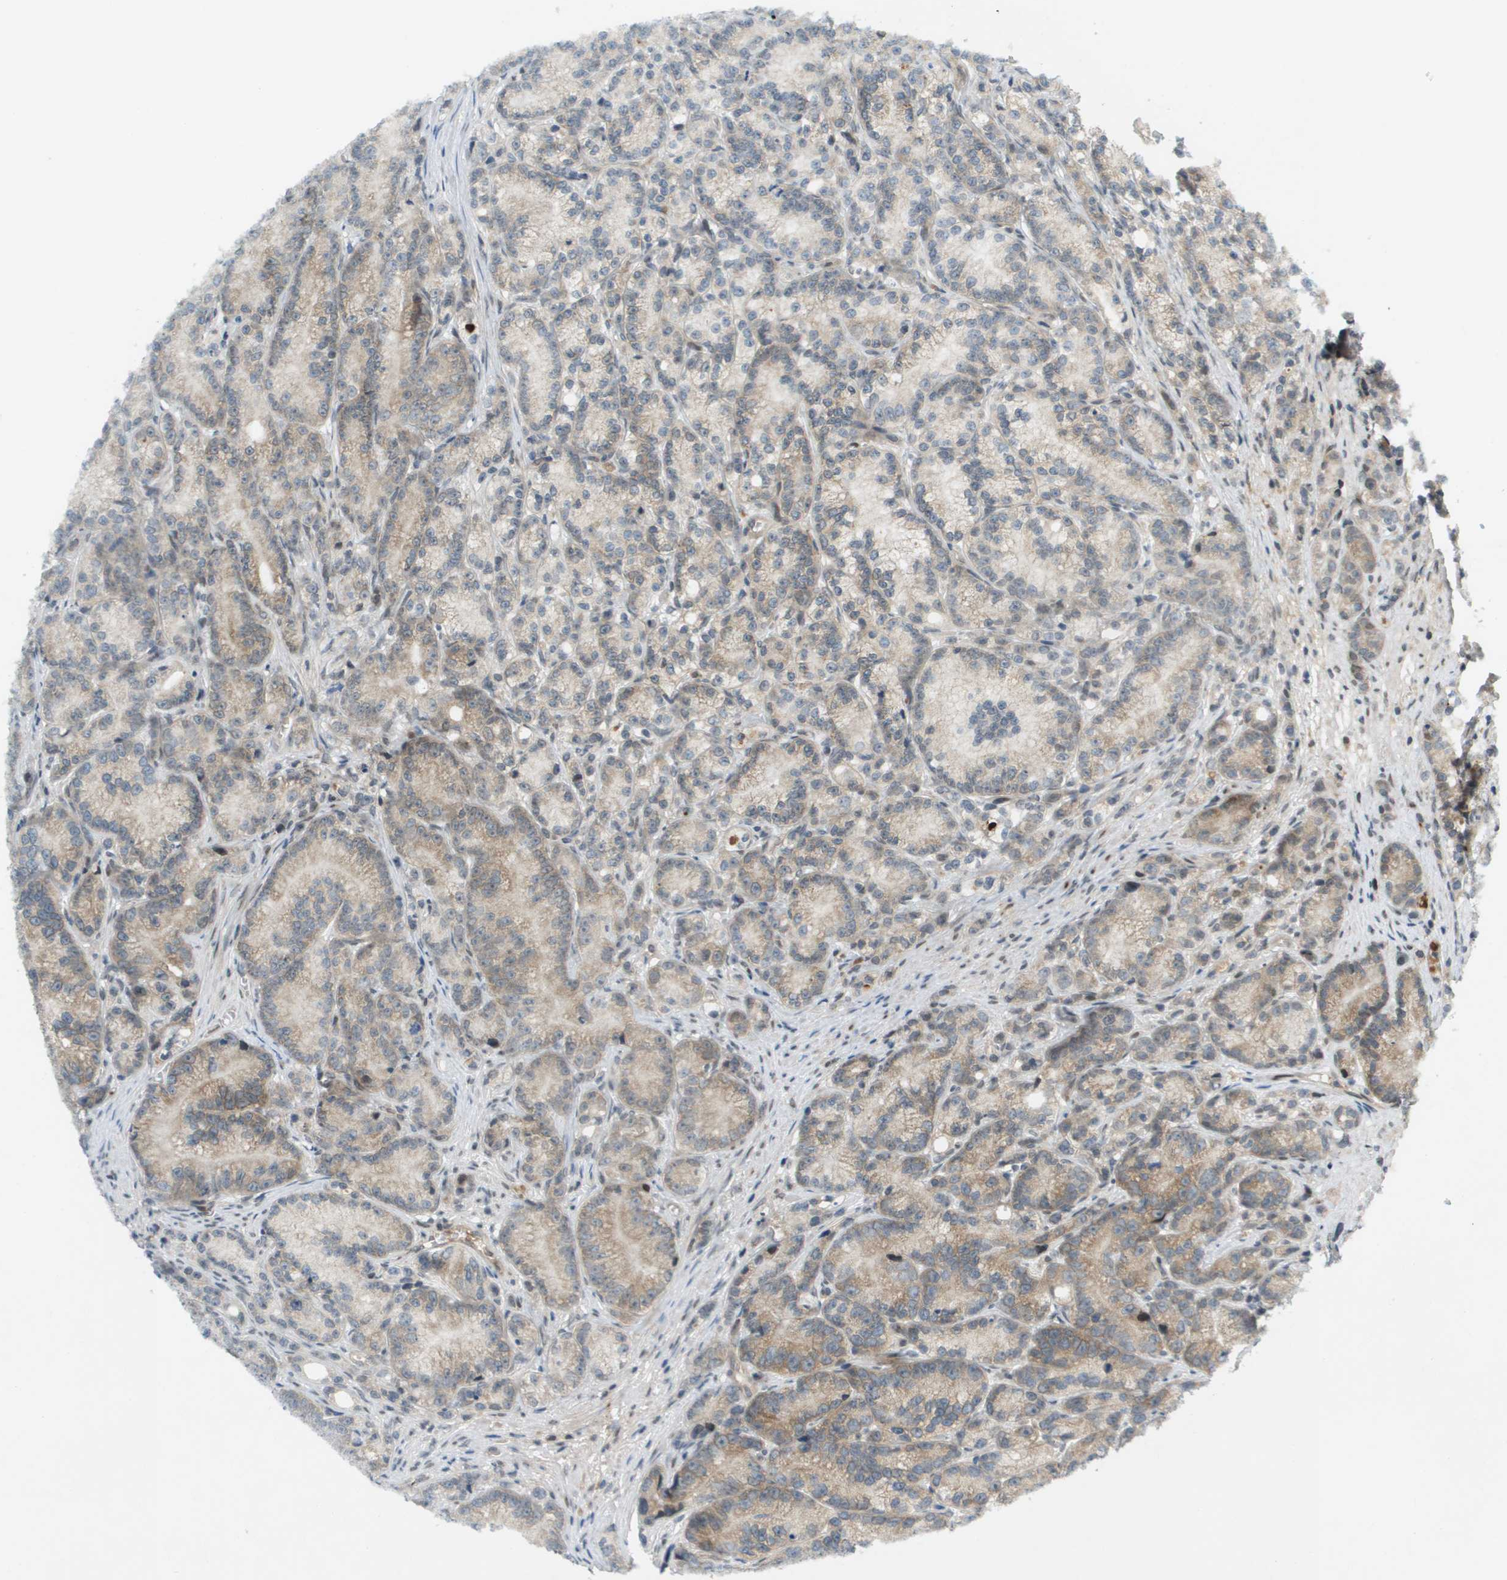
{"staining": {"intensity": "weak", "quantity": ">75%", "location": "cytoplasmic/membranous"}, "tissue": "prostate cancer", "cell_type": "Tumor cells", "image_type": "cancer", "snomed": [{"axis": "morphology", "description": "Adenocarcinoma, Low grade"}, {"axis": "topography", "description": "Prostate"}], "caption": "Immunohistochemistry photomicrograph of prostate cancer (adenocarcinoma (low-grade)) stained for a protein (brown), which shows low levels of weak cytoplasmic/membranous positivity in approximately >75% of tumor cells.", "gene": "CACNB4", "patient": {"sex": "male", "age": 89}}